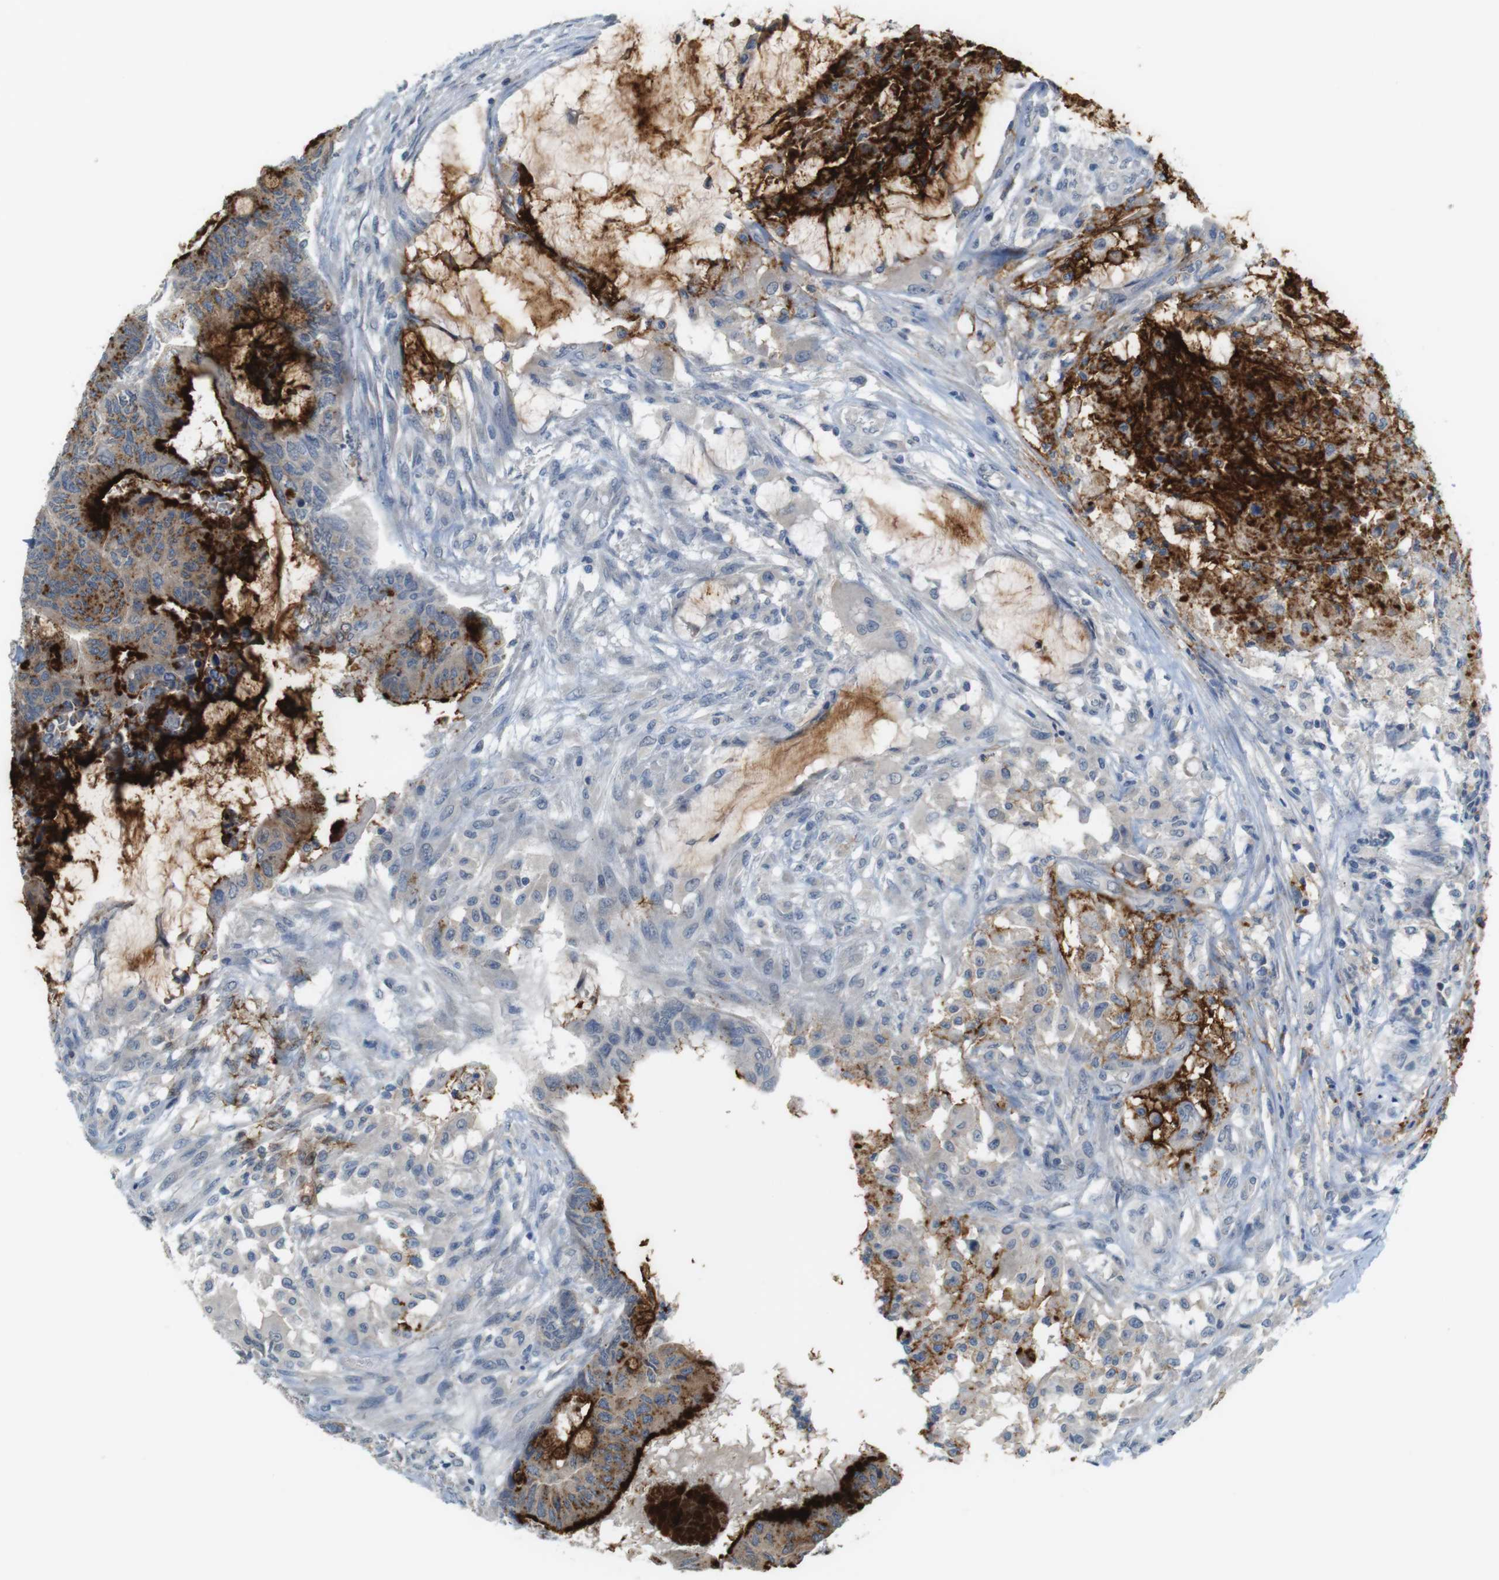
{"staining": {"intensity": "strong", "quantity": "25%-75%", "location": "cytoplasmic/membranous"}, "tissue": "colorectal cancer", "cell_type": "Tumor cells", "image_type": "cancer", "snomed": [{"axis": "morphology", "description": "Normal tissue, NOS"}, {"axis": "morphology", "description": "Adenocarcinoma, NOS"}, {"axis": "topography", "description": "Rectum"}, {"axis": "topography", "description": "Peripheral nerve tissue"}], "caption": "Human colorectal adenocarcinoma stained with a brown dye displays strong cytoplasmic/membranous positive expression in approximately 25%-75% of tumor cells.", "gene": "MUC5B", "patient": {"sex": "male", "age": 92}}